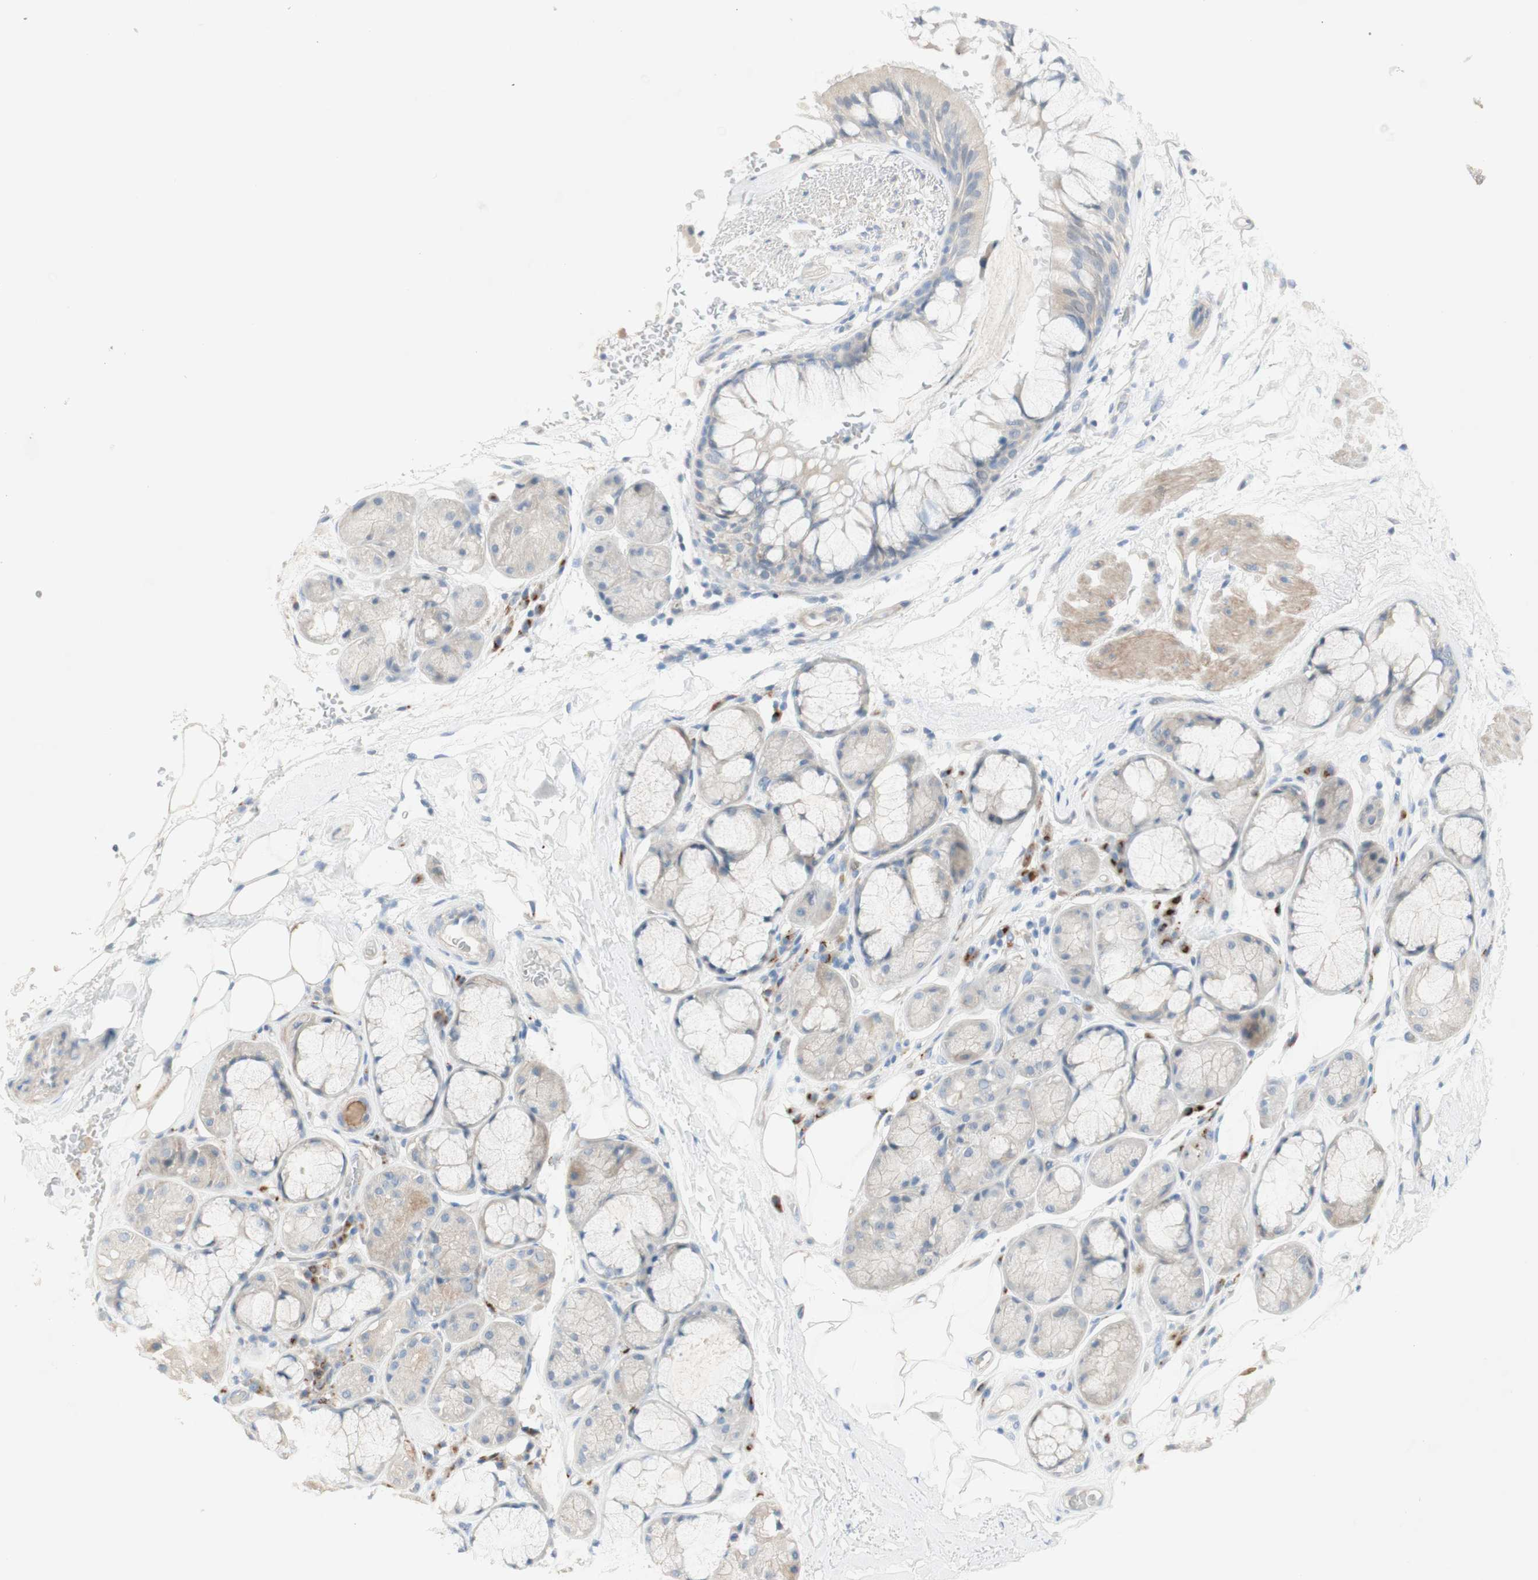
{"staining": {"intensity": "weak", "quantity": "<25%", "location": "cytoplasmic/membranous"}, "tissue": "bronchus", "cell_type": "Respiratory epithelial cells", "image_type": "normal", "snomed": [{"axis": "morphology", "description": "Normal tissue, NOS"}, {"axis": "topography", "description": "Bronchus"}], "caption": "Immunohistochemical staining of normal bronchus reveals no significant positivity in respiratory epithelial cells.", "gene": "MANEA", "patient": {"sex": "male", "age": 66}}